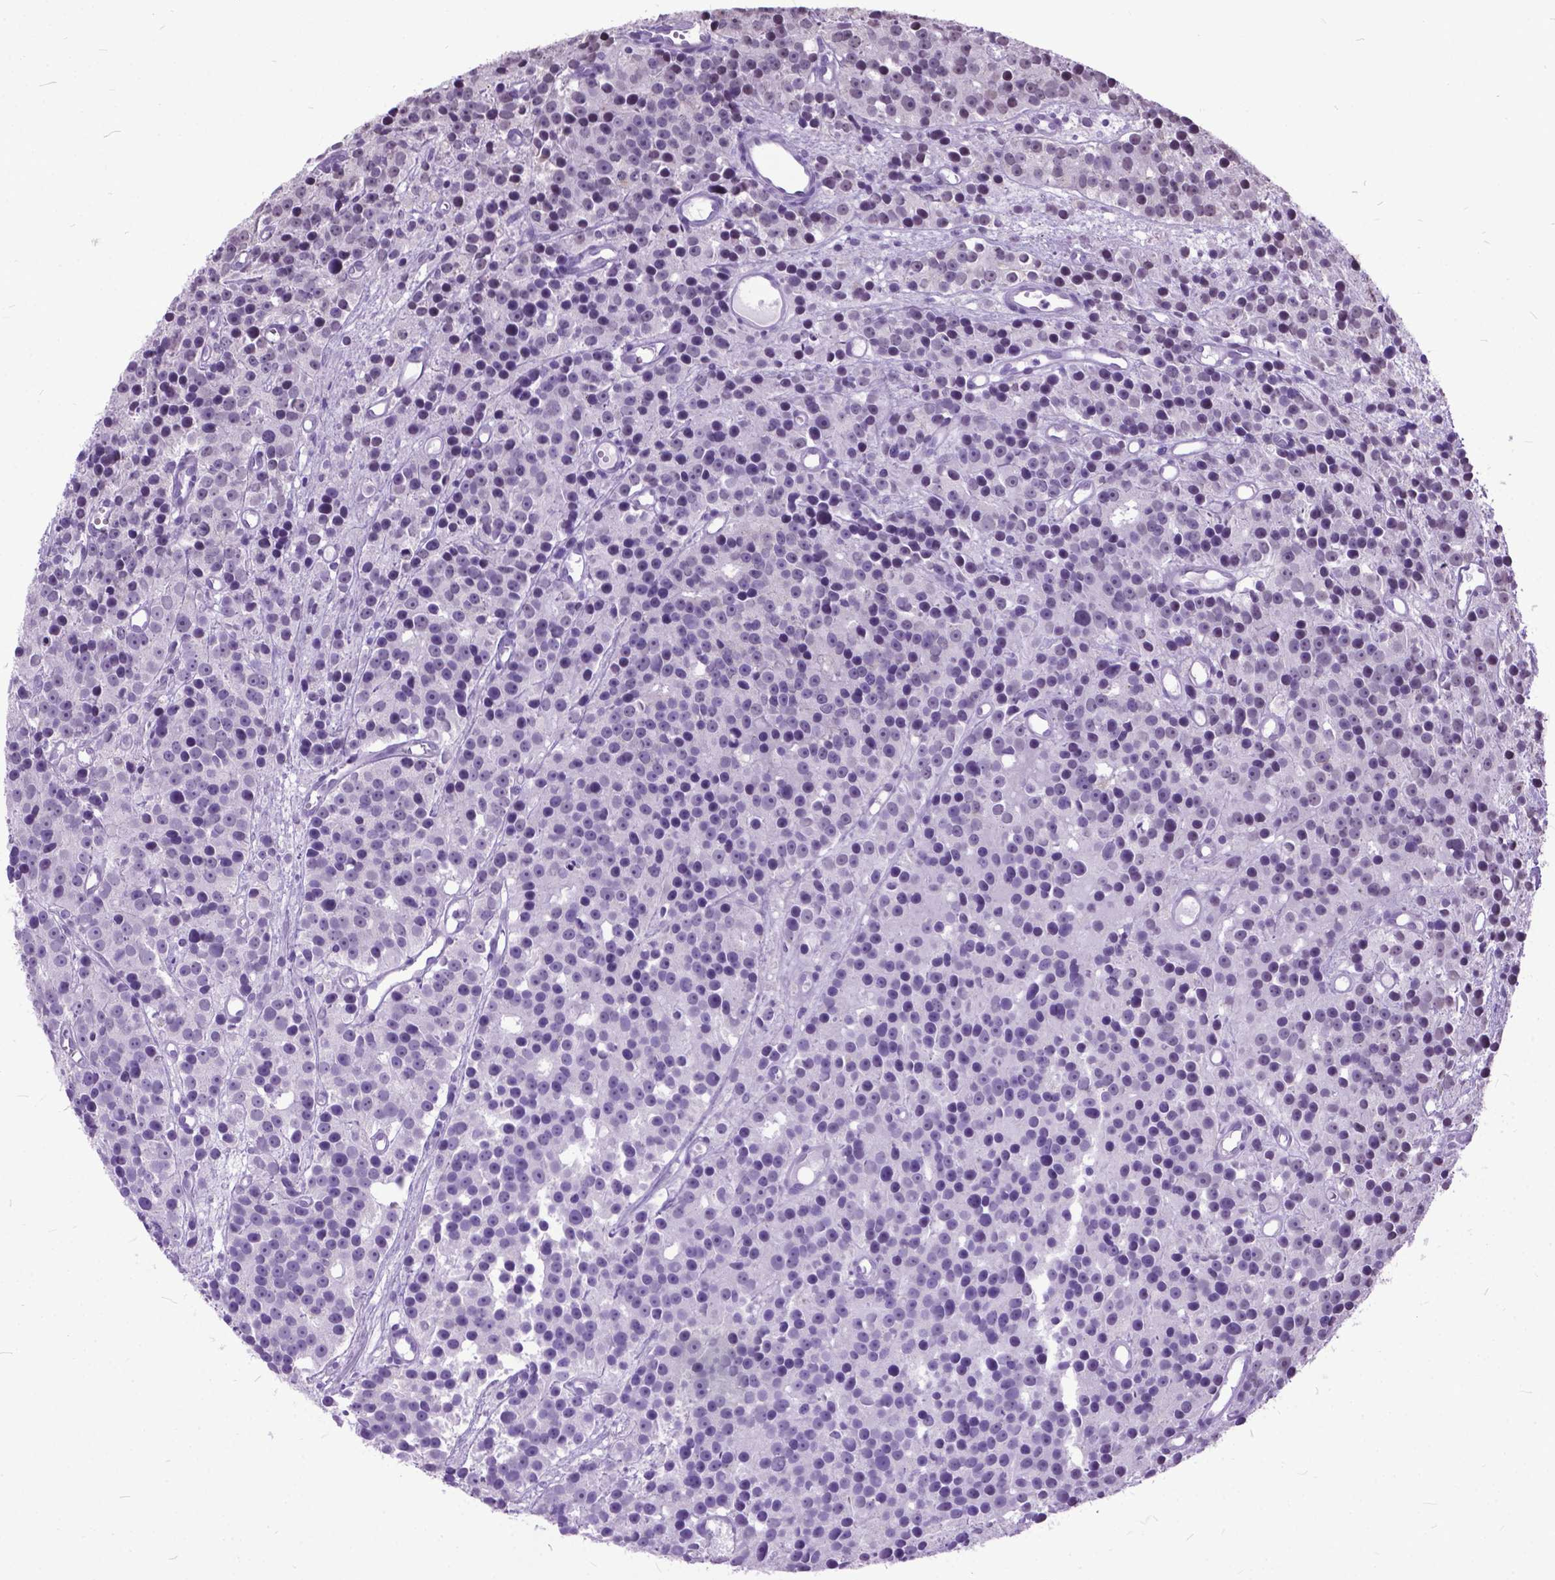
{"staining": {"intensity": "negative", "quantity": "none", "location": "none"}, "tissue": "prostate cancer", "cell_type": "Tumor cells", "image_type": "cancer", "snomed": [{"axis": "morphology", "description": "Adenocarcinoma, High grade"}, {"axis": "topography", "description": "Prostate"}], "caption": "This is an immunohistochemistry (IHC) histopathology image of human prostate cancer (high-grade adenocarcinoma). There is no positivity in tumor cells.", "gene": "MARCHF10", "patient": {"sex": "male", "age": 77}}